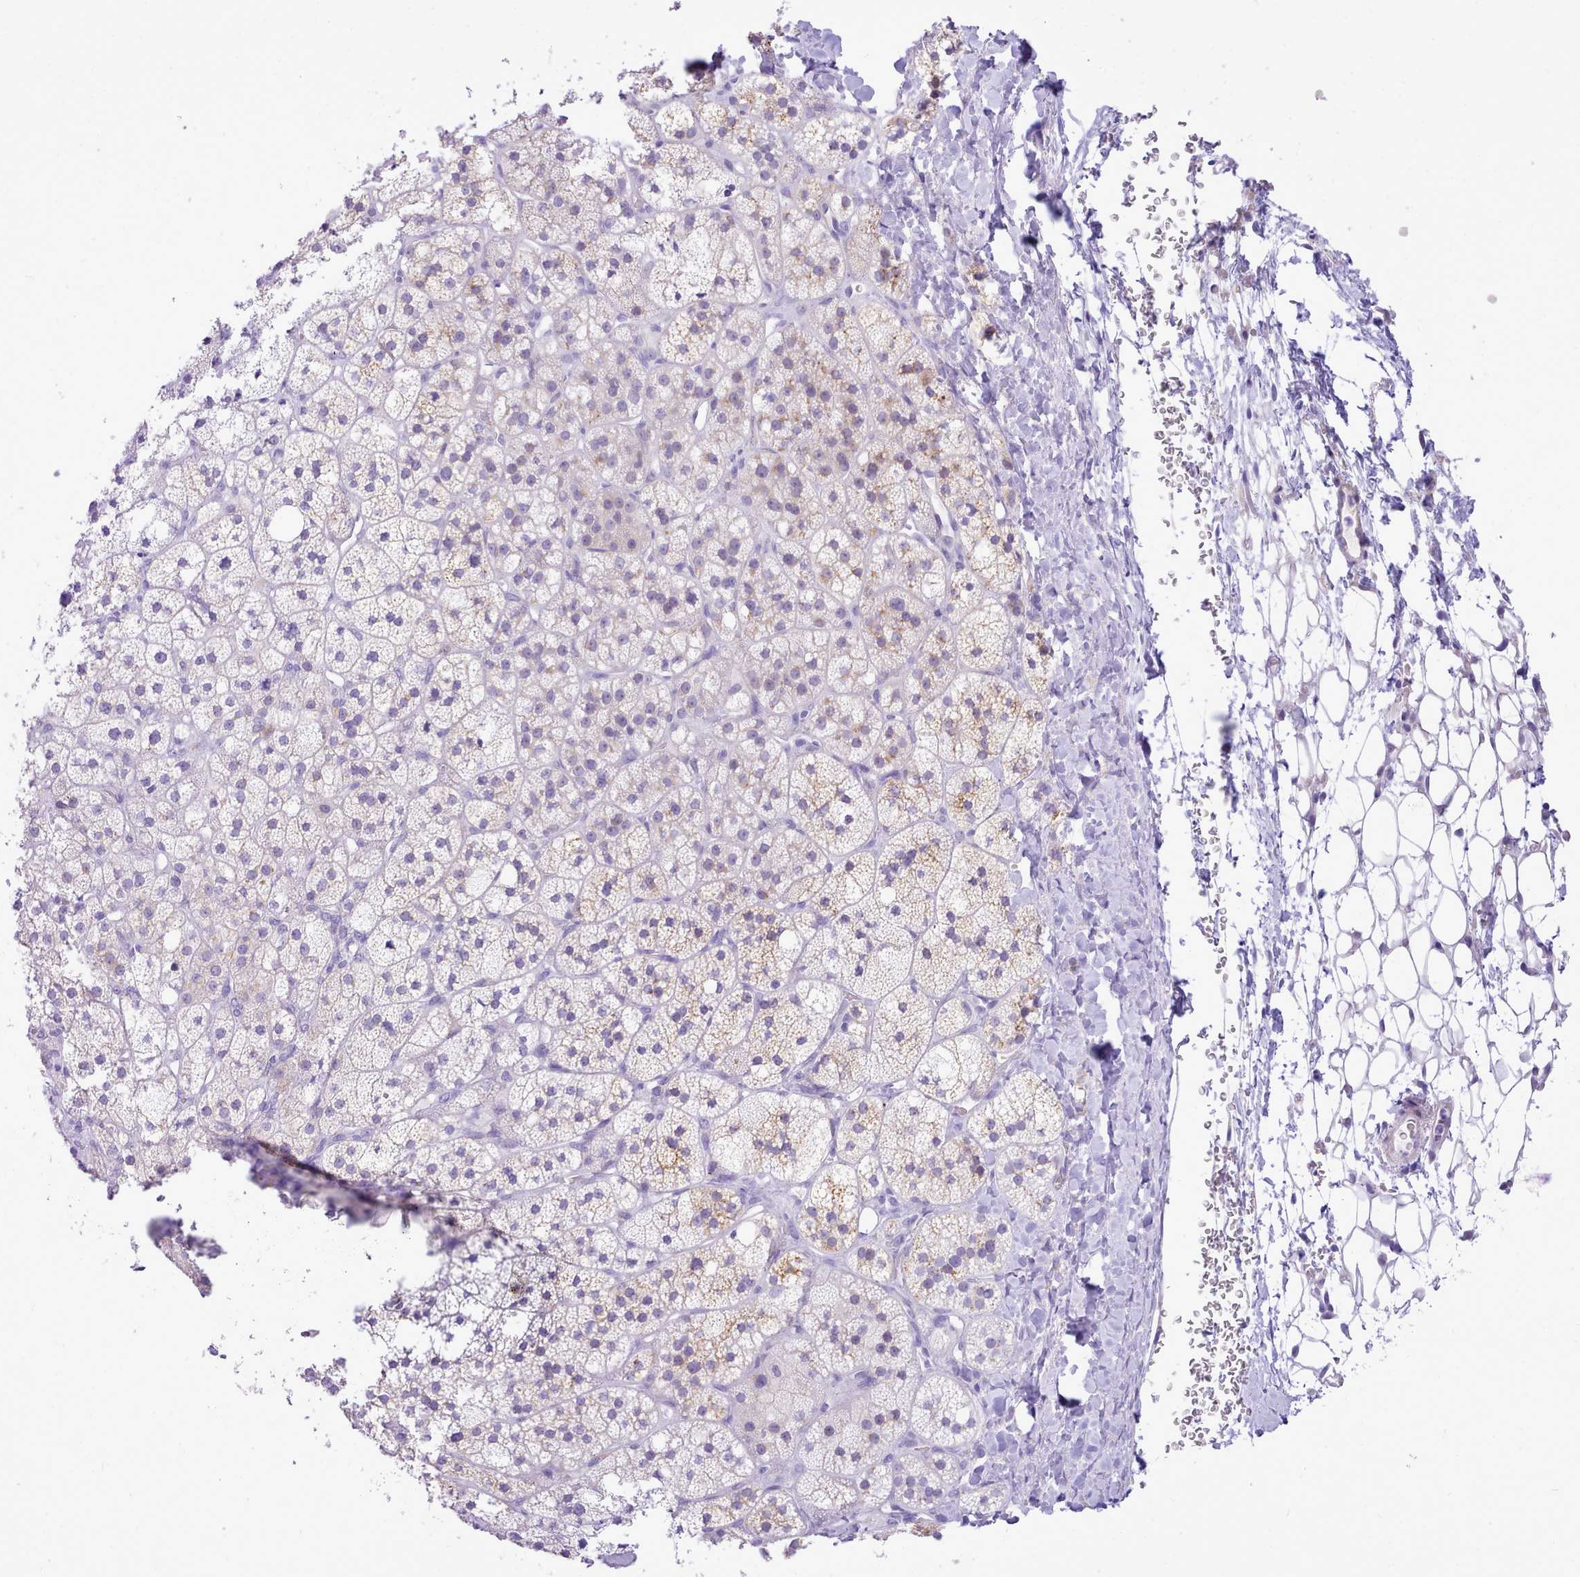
{"staining": {"intensity": "weak", "quantity": "<25%", "location": "cytoplasmic/membranous"}, "tissue": "adrenal gland", "cell_type": "Glandular cells", "image_type": "normal", "snomed": [{"axis": "morphology", "description": "Normal tissue, NOS"}, {"axis": "topography", "description": "Adrenal gland"}], "caption": "This photomicrograph is of normal adrenal gland stained with immunohistochemistry (IHC) to label a protein in brown with the nuclei are counter-stained blue. There is no expression in glandular cells. (Stains: DAB (3,3'-diaminobenzidine) immunohistochemistry with hematoxylin counter stain, Microscopy: brightfield microscopy at high magnification).", "gene": "LRRC37A2", "patient": {"sex": "male", "age": 61}}